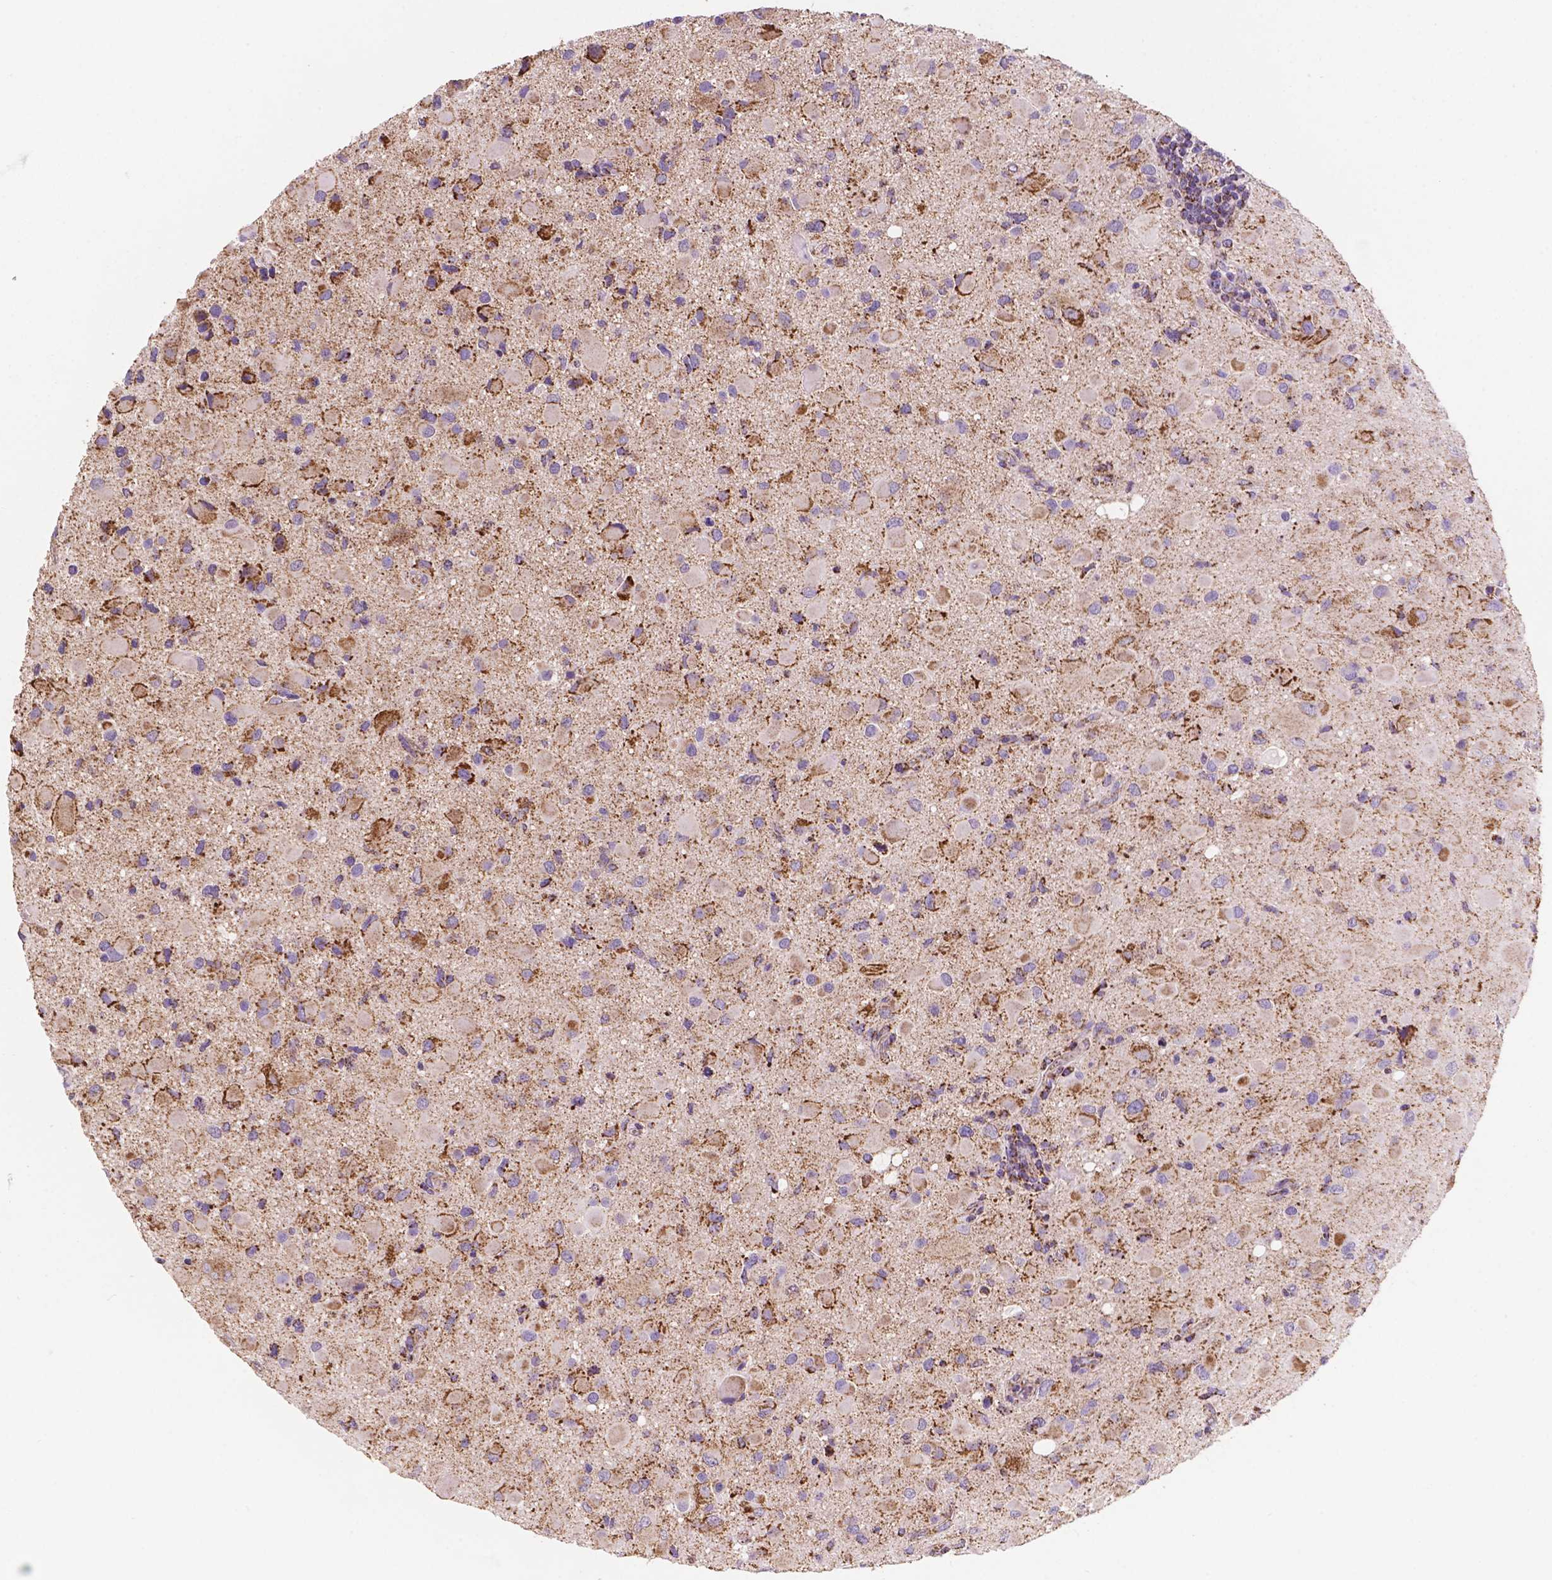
{"staining": {"intensity": "moderate", "quantity": "25%-75%", "location": "cytoplasmic/membranous"}, "tissue": "glioma", "cell_type": "Tumor cells", "image_type": "cancer", "snomed": [{"axis": "morphology", "description": "Glioma, malignant, Low grade"}, {"axis": "topography", "description": "Brain"}], "caption": "Tumor cells exhibit medium levels of moderate cytoplasmic/membranous expression in about 25%-75% of cells in human malignant glioma (low-grade).", "gene": "HSPD1", "patient": {"sex": "female", "age": 32}}